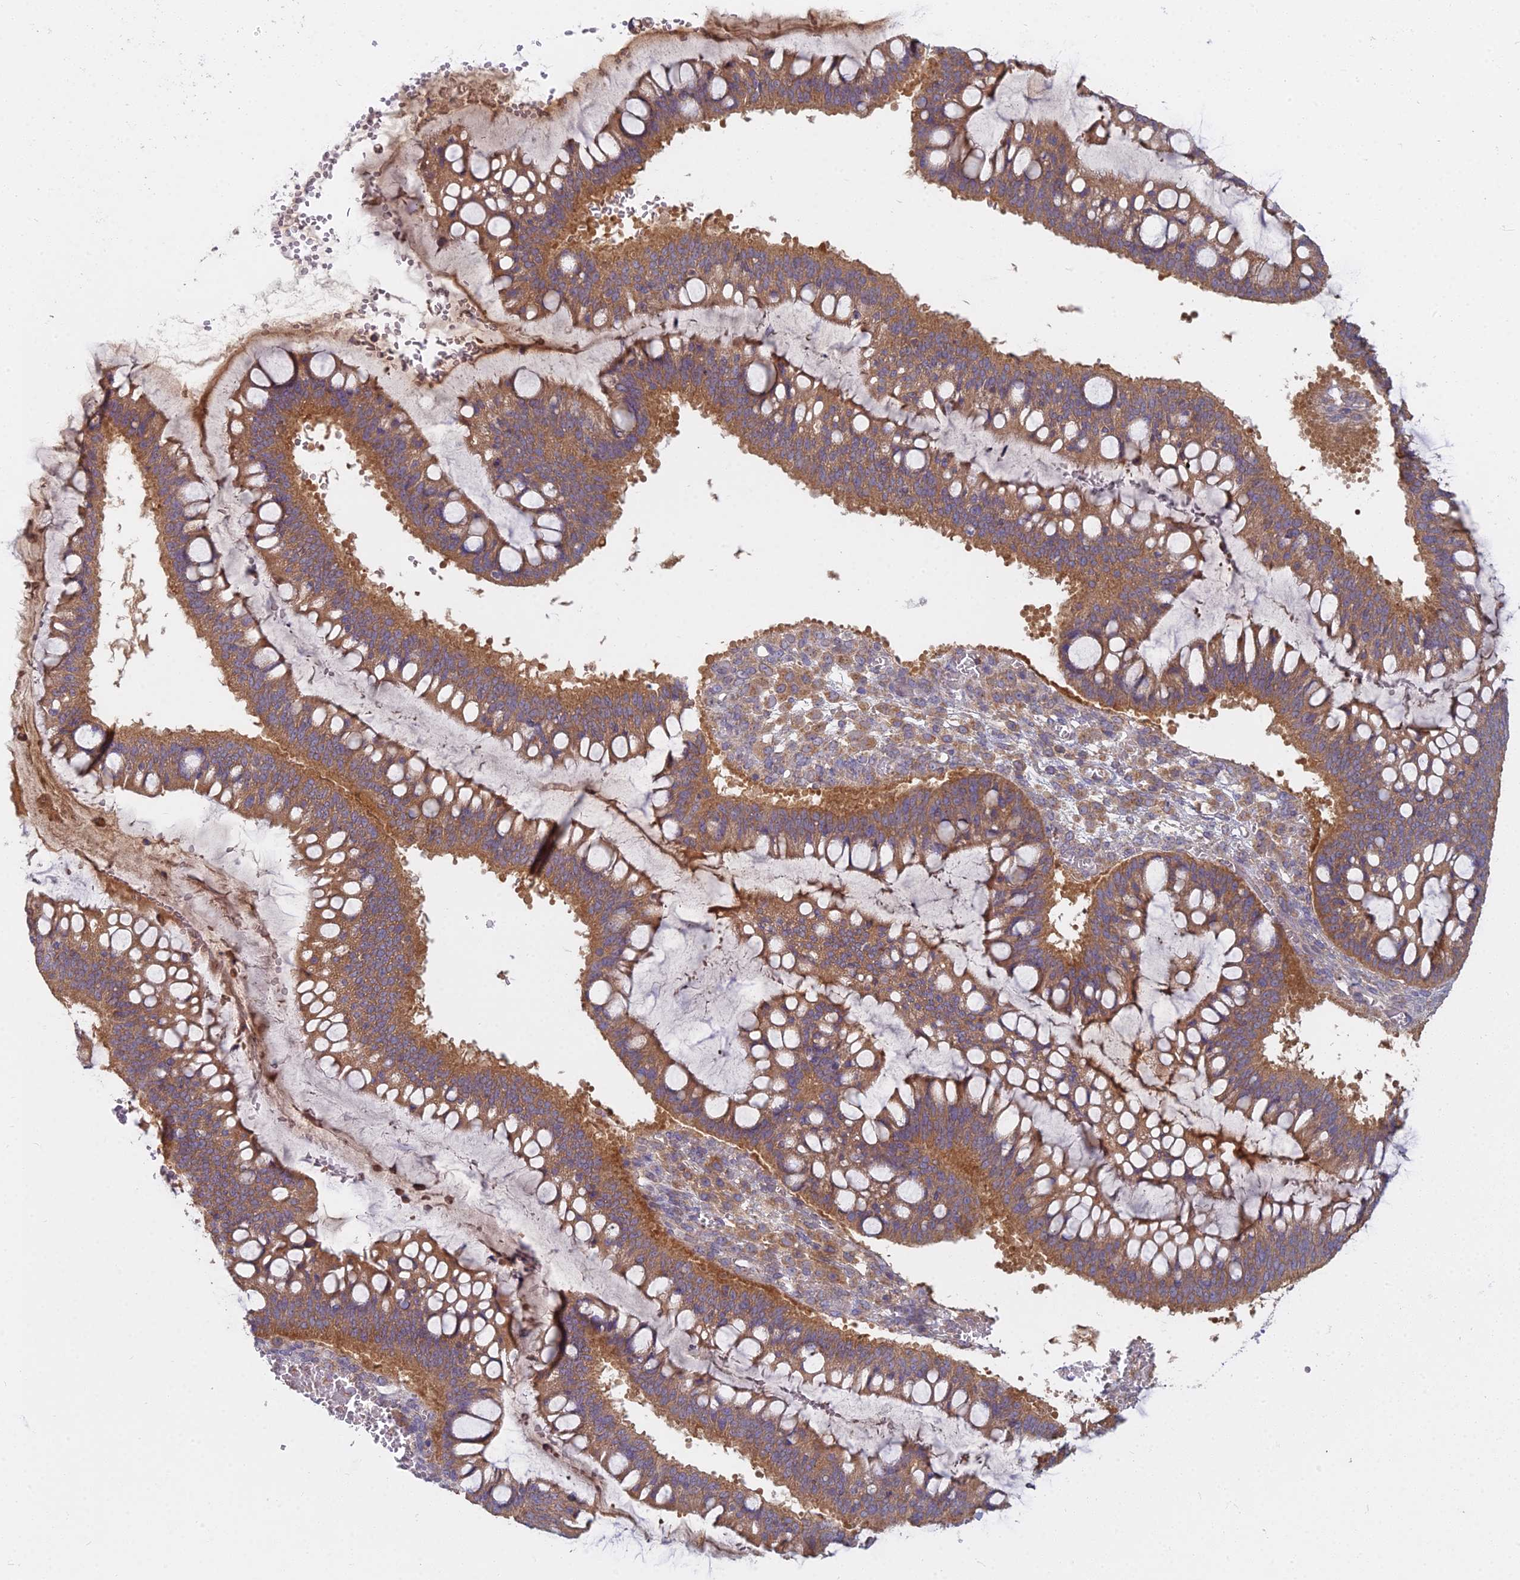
{"staining": {"intensity": "moderate", "quantity": ">75%", "location": "cytoplasmic/membranous"}, "tissue": "ovarian cancer", "cell_type": "Tumor cells", "image_type": "cancer", "snomed": [{"axis": "morphology", "description": "Cystadenocarcinoma, mucinous, NOS"}, {"axis": "topography", "description": "Ovary"}], "caption": "Moderate cytoplasmic/membranous protein expression is identified in about >75% of tumor cells in mucinous cystadenocarcinoma (ovarian). The protein of interest is shown in brown color, while the nuclei are stained blue.", "gene": "CCDC167", "patient": {"sex": "female", "age": 73}}